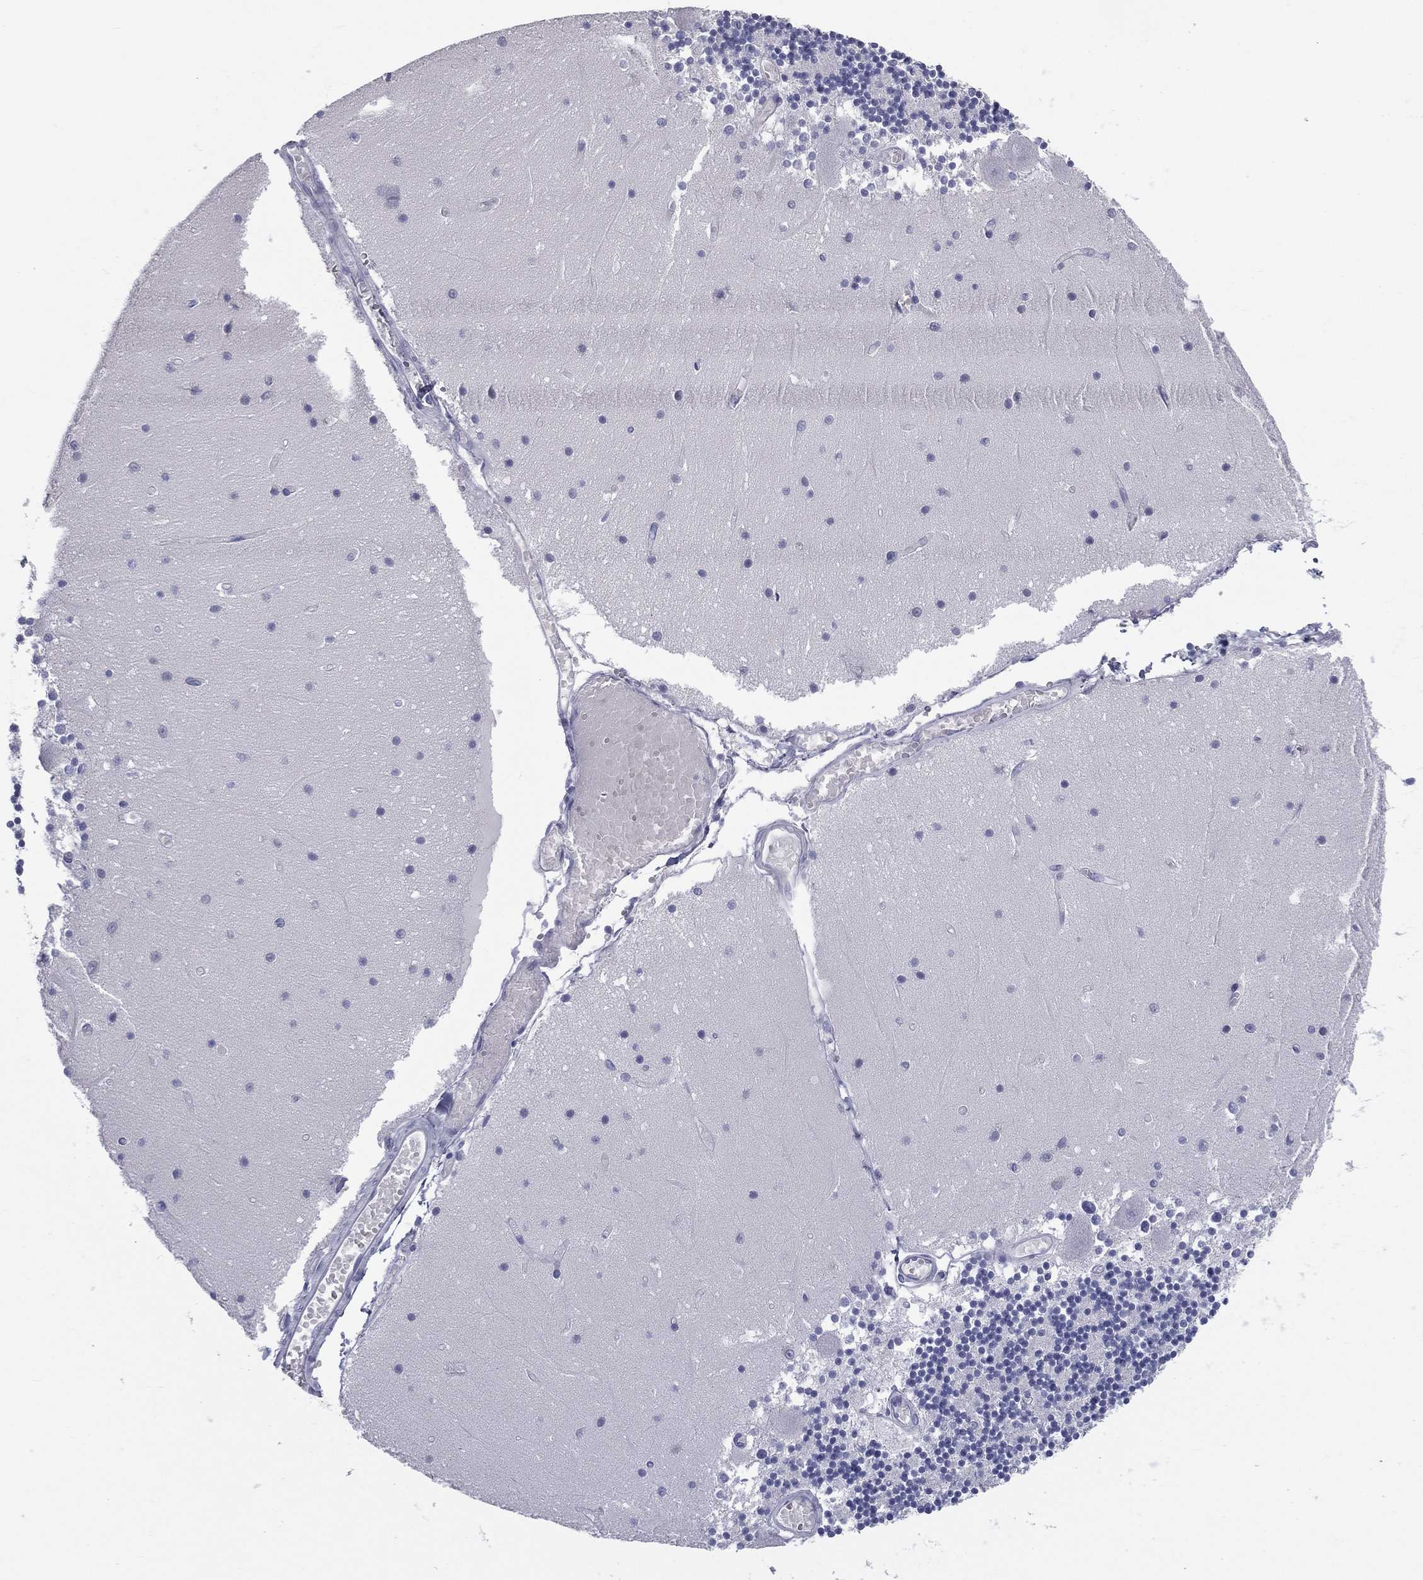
{"staining": {"intensity": "negative", "quantity": "none", "location": "none"}, "tissue": "cerebellum", "cell_type": "Cells in granular layer", "image_type": "normal", "snomed": [{"axis": "morphology", "description": "Normal tissue, NOS"}, {"axis": "topography", "description": "Cerebellum"}], "caption": "IHC of normal human cerebellum shows no staining in cells in granular layer.", "gene": "MLN", "patient": {"sex": "female", "age": 28}}